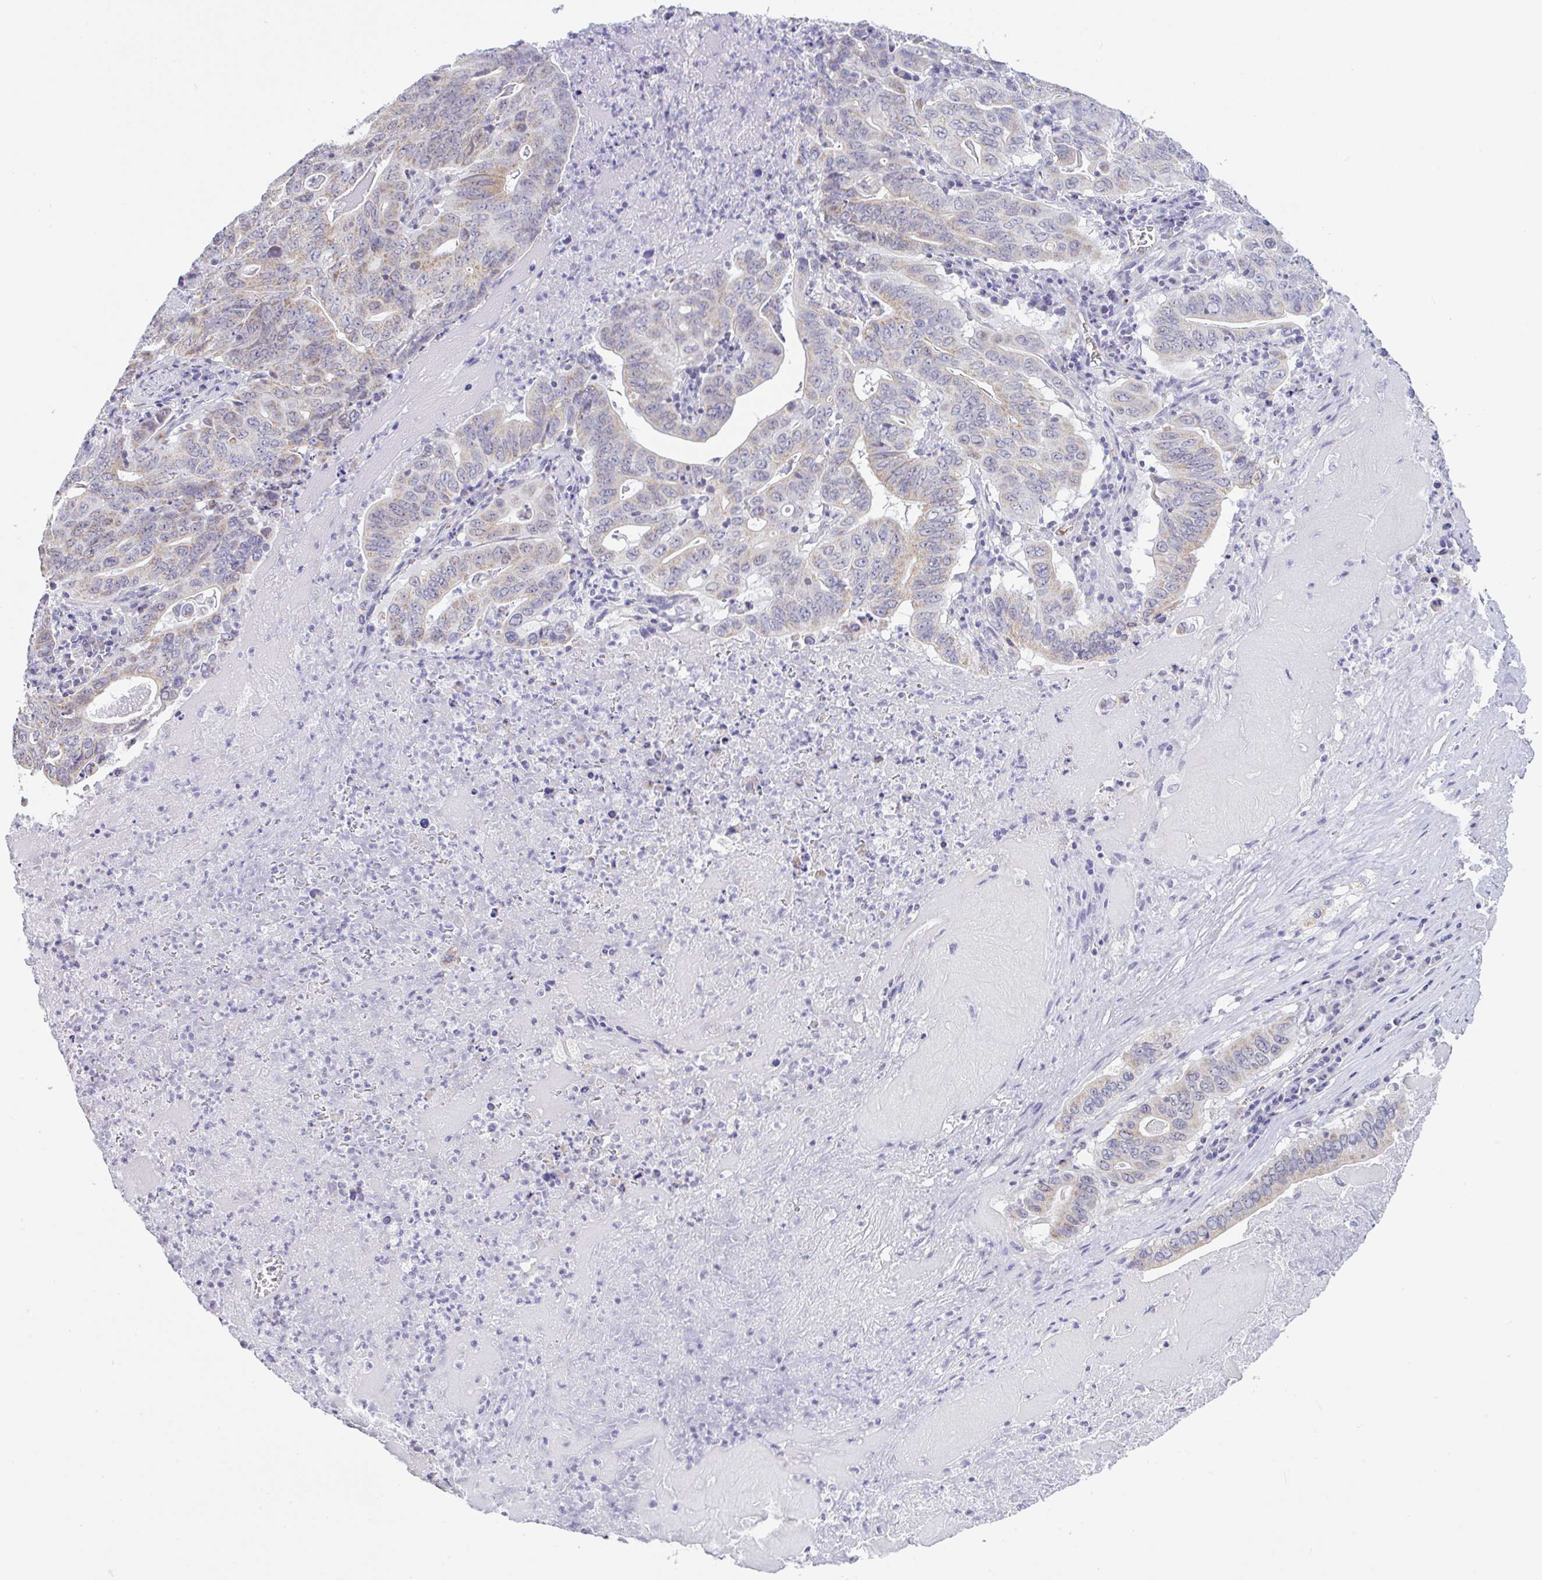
{"staining": {"intensity": "weak", "quantity": "25%-75%", "location": "cytoplasmic/membranous"}, "tissue": "lung cancer", "cell_type": "Tumor cells", "image_type": "cancer", "snomed": [{"axis": "morphology", "description": "Adenocarcinoma, NOS"}, {"axis": "topography", "description": "Lung"}], "caption": "IHC of lung cancer reveals low levels of weak cytoplasmic/membranous staining in about 25%-75% of tumor cells. Nuclei are stained in blue.", "gene": "PLCD4", "patient": {"sex": "female", "age": 60}}